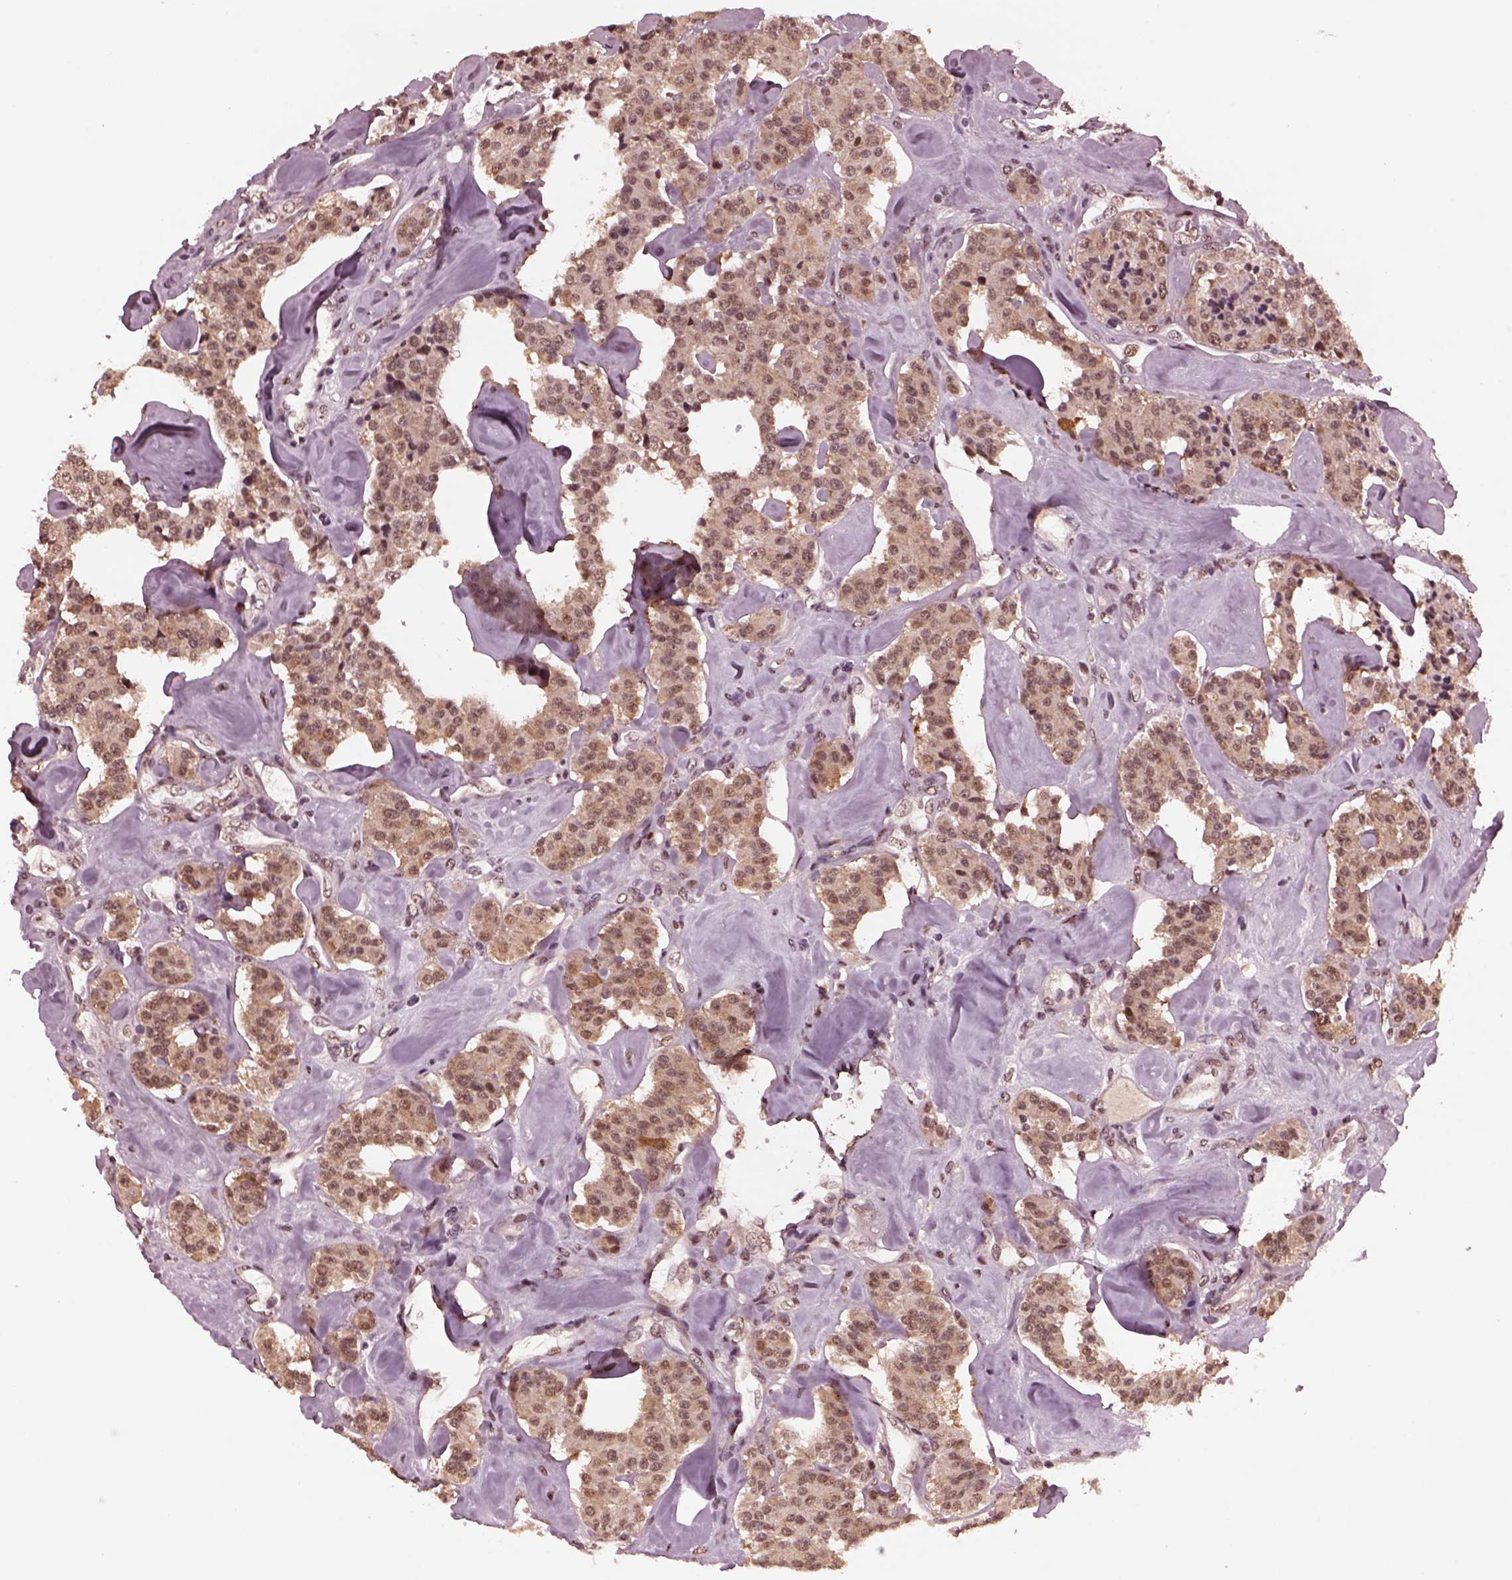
{"staining": {"intensity": "weak", "quantity": ">75%", "location": "cytoplasmic/membranous,nuclear"}, "tissue": "carcinoid", "cell_type": "Tumor cells", "image_type": "cancer", "snomed": [{"axis": "morphology", "description": "Carcinoid, malignant, NOS"}, {"axis": "topography", "description": "Pancreas"}], "caption": "Malignant carcinoid stained for a protein shows weak cytoplasmic/membranous and nuclear positivity in tumor cells. The staining was performed using DAB (3,3'-diaminobenzidine) to visualize the protein expression in brown, while the nuclei were stained in blue with hematoxylin (Magnification: 20x).", "gene": "NAP1L5", "patient": {"sex": "male", "age": 41}}